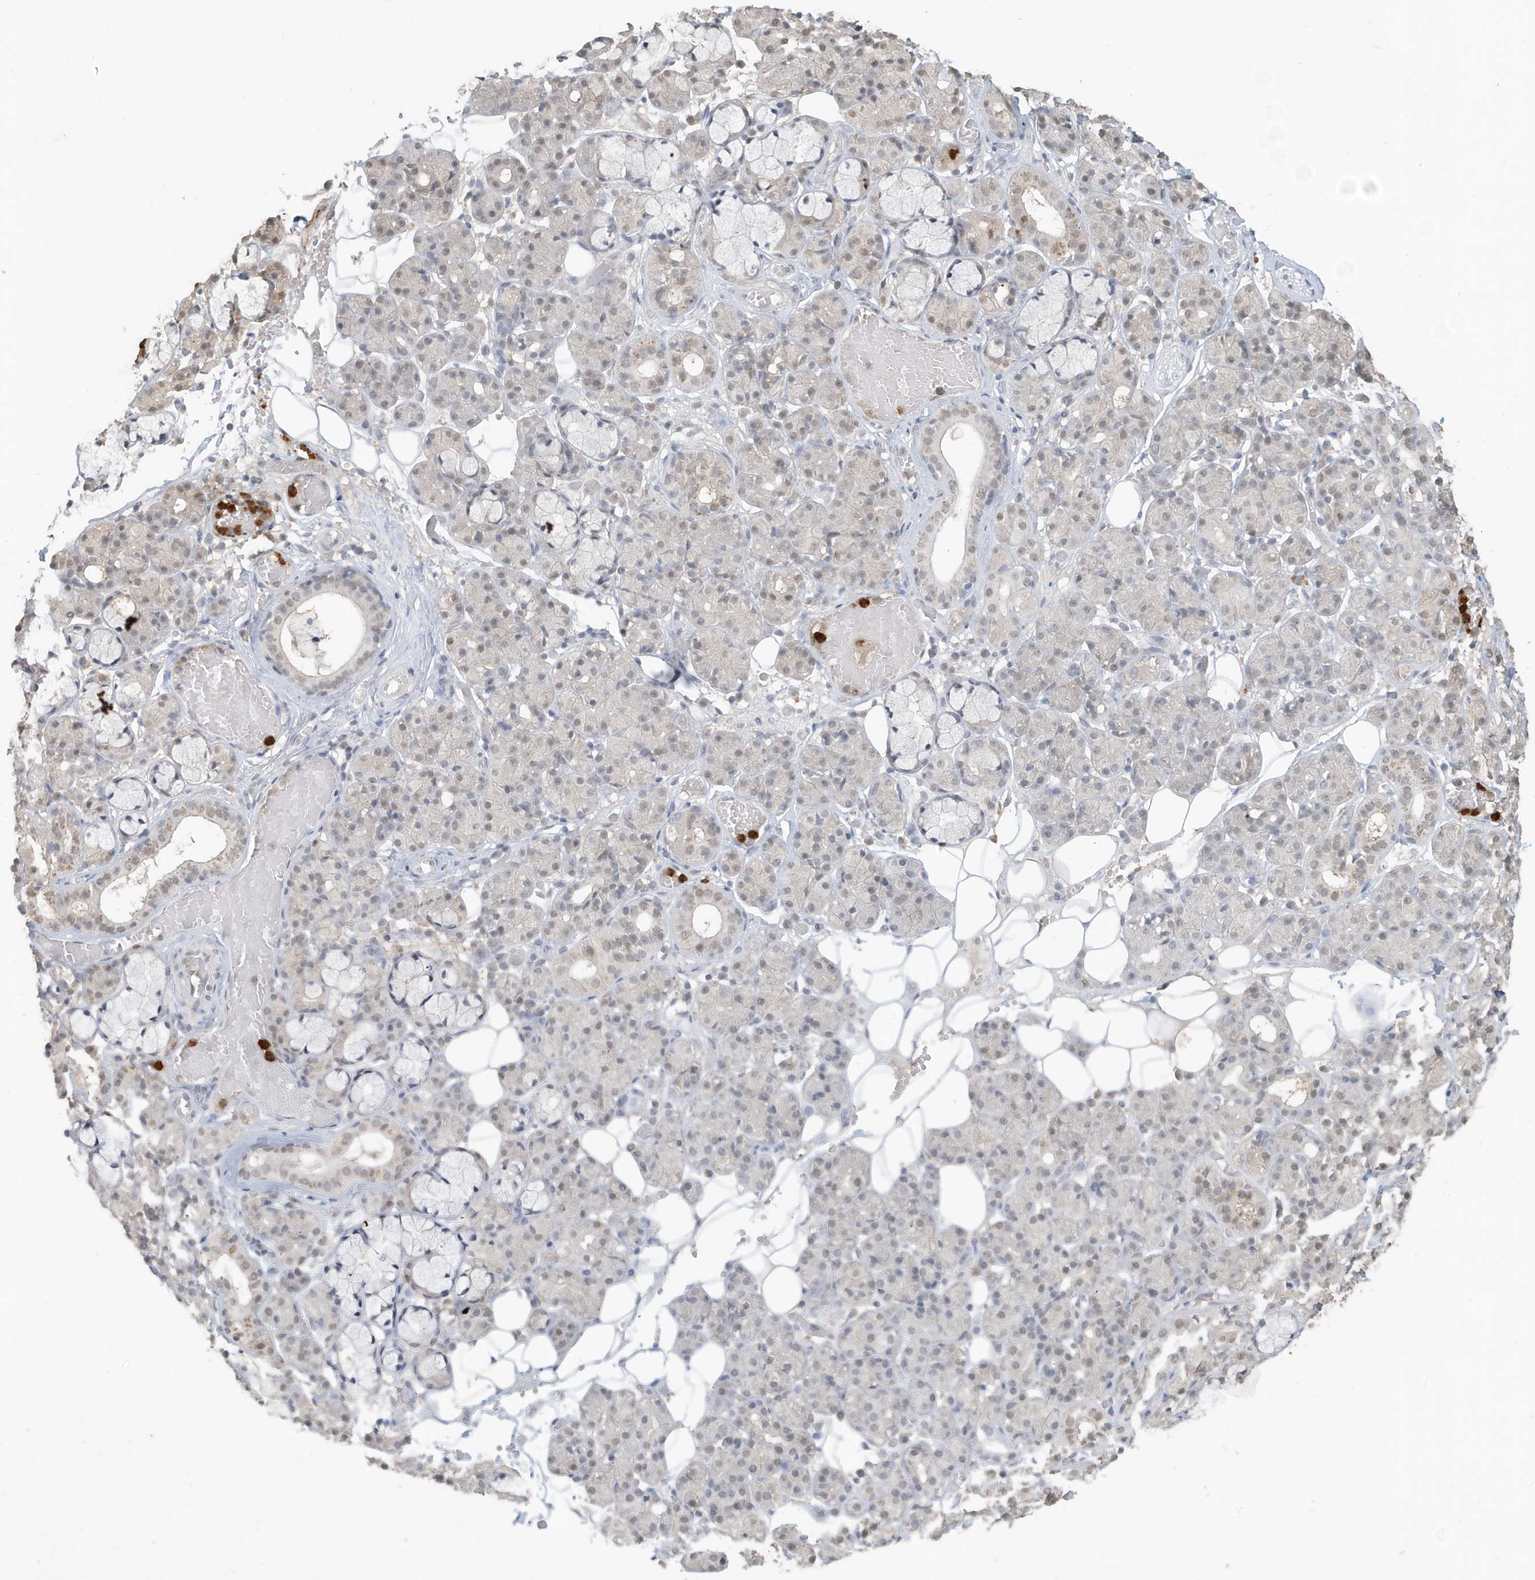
{"staining": {"intensity": "weak", "quantity": "<25%", "location": "nuclear"}, "tissue": "salivary gland", "cell_type": "Glandular cells", "image_type": "normal", "snomed": [{"axis": "morphology", "description": "Normal tissue, NOS"}, {"axis": "topography", "description": "Salivary gland"}], "caption": "Immunohistochemistry of benign salivary gland demonstrates no positivity in glandular cells.", "gene": "DEFA1", "patient": {"sex": "male", "age": 63}}